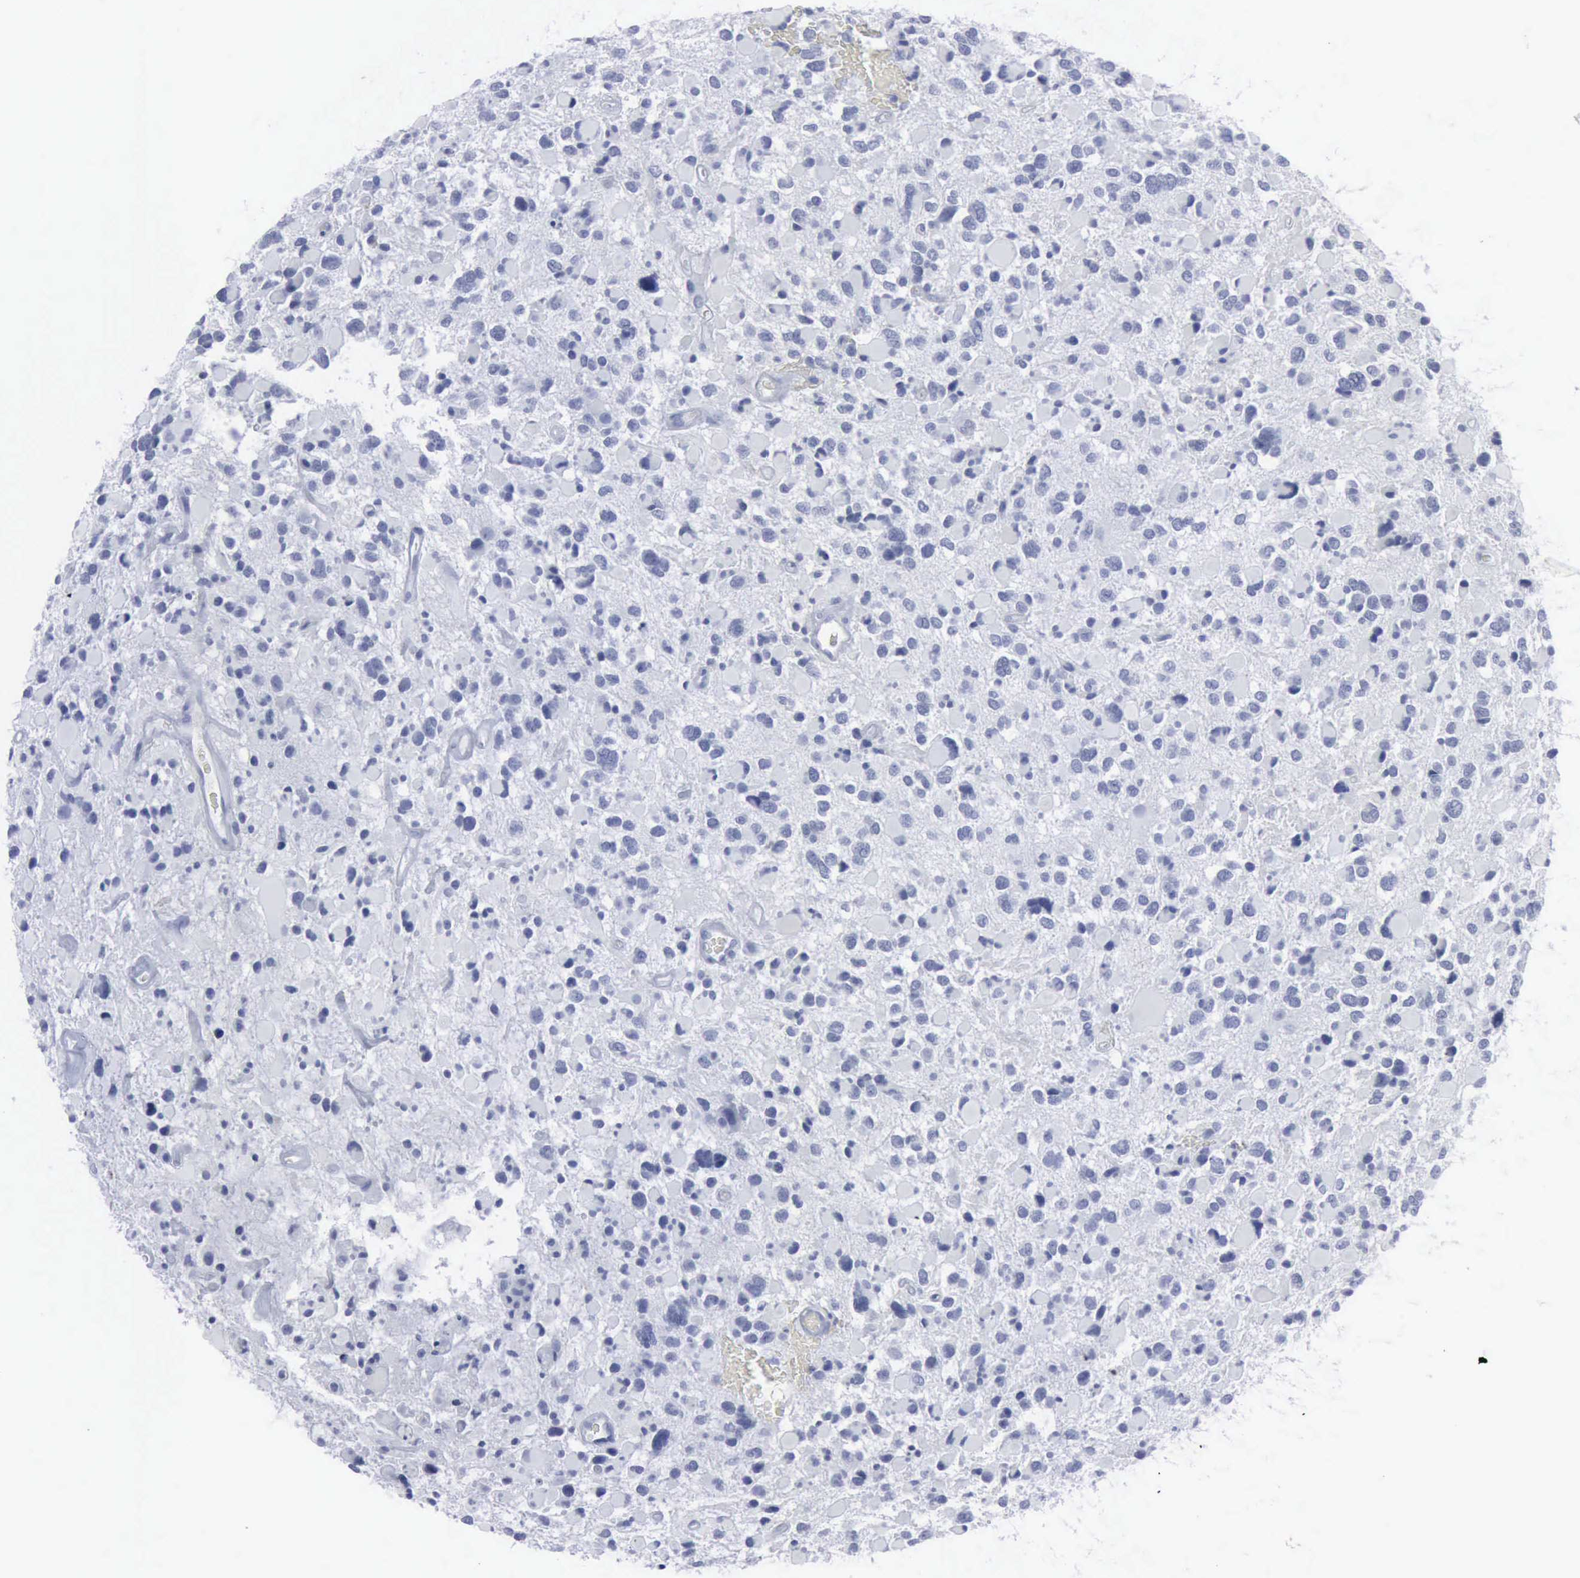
{"staining": {"intensity": "negative", "quantity": "none", "location": "none"}, "tissue": "glioma", "cell_type": "Tumor cells", "image_type": "cancer", "snomed": [{"axis": "morphology", "description": "Glioma, malignant, High grade"}, {"axis": "topography", "description": "Brain"}], "caption": "Photomicrograph shows no protein positivity in tumor cells of glioma tissue. (Immunohistochemistry, brightfield microscopy, high magnification).", "gene": "VCAM1", "patient": {"sex": "female", "age": 37}}